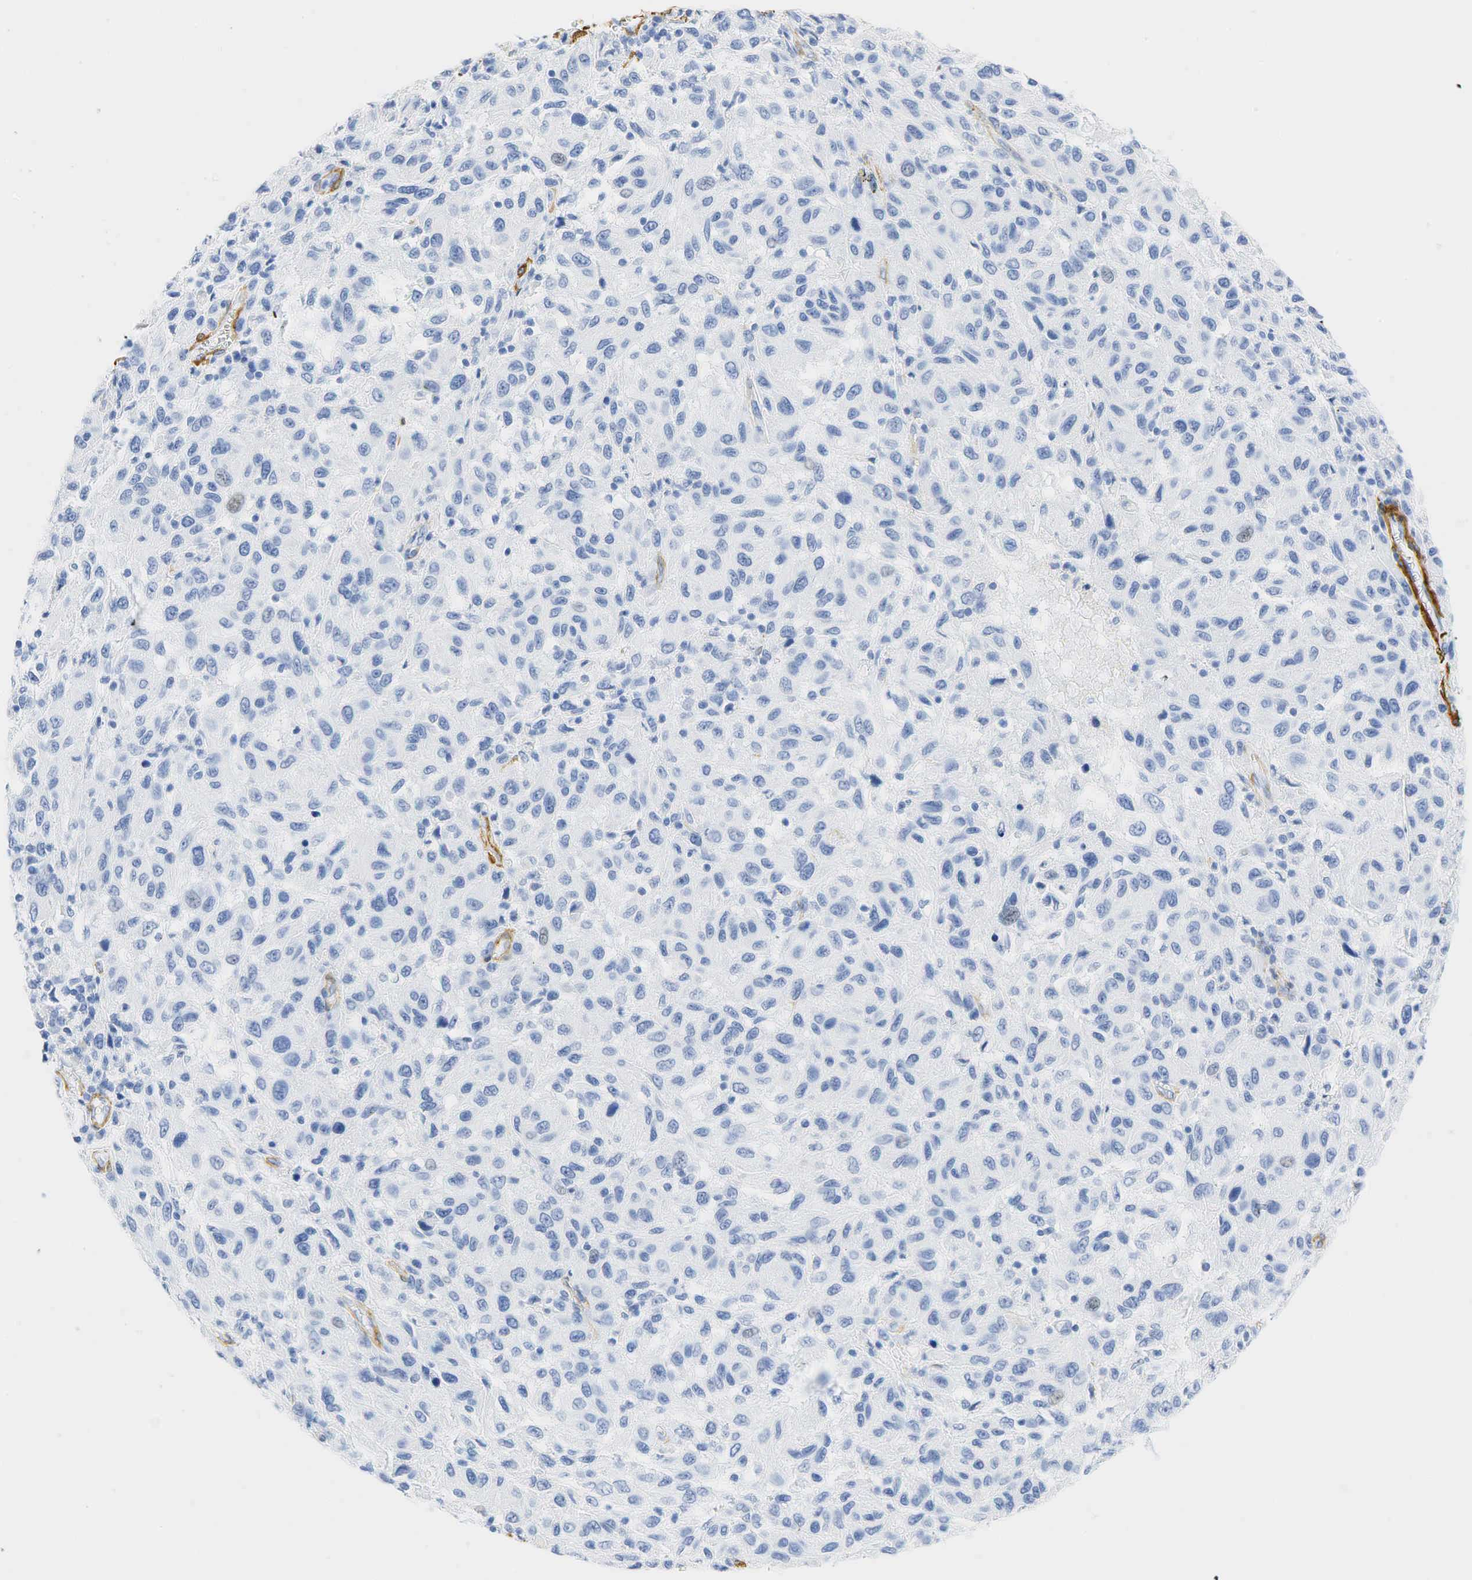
{"staining": {"intensity": "negative", "quantity": "none", "location": "none"}, "tissue": "melanoma", "cell_type": "Tumor cells", "image_type": "cancer", "snomed": [{"axis": "morphology", "description": "Malignant melanoma, NOS"}, {"axis": "topography", "description": "Skin"}], "caption": "Protein analysis of melanoma demonstrates no significant expression in tumor cells.", "gene": "ACTA1", "patient": {"sex": "female", "age": 77}}